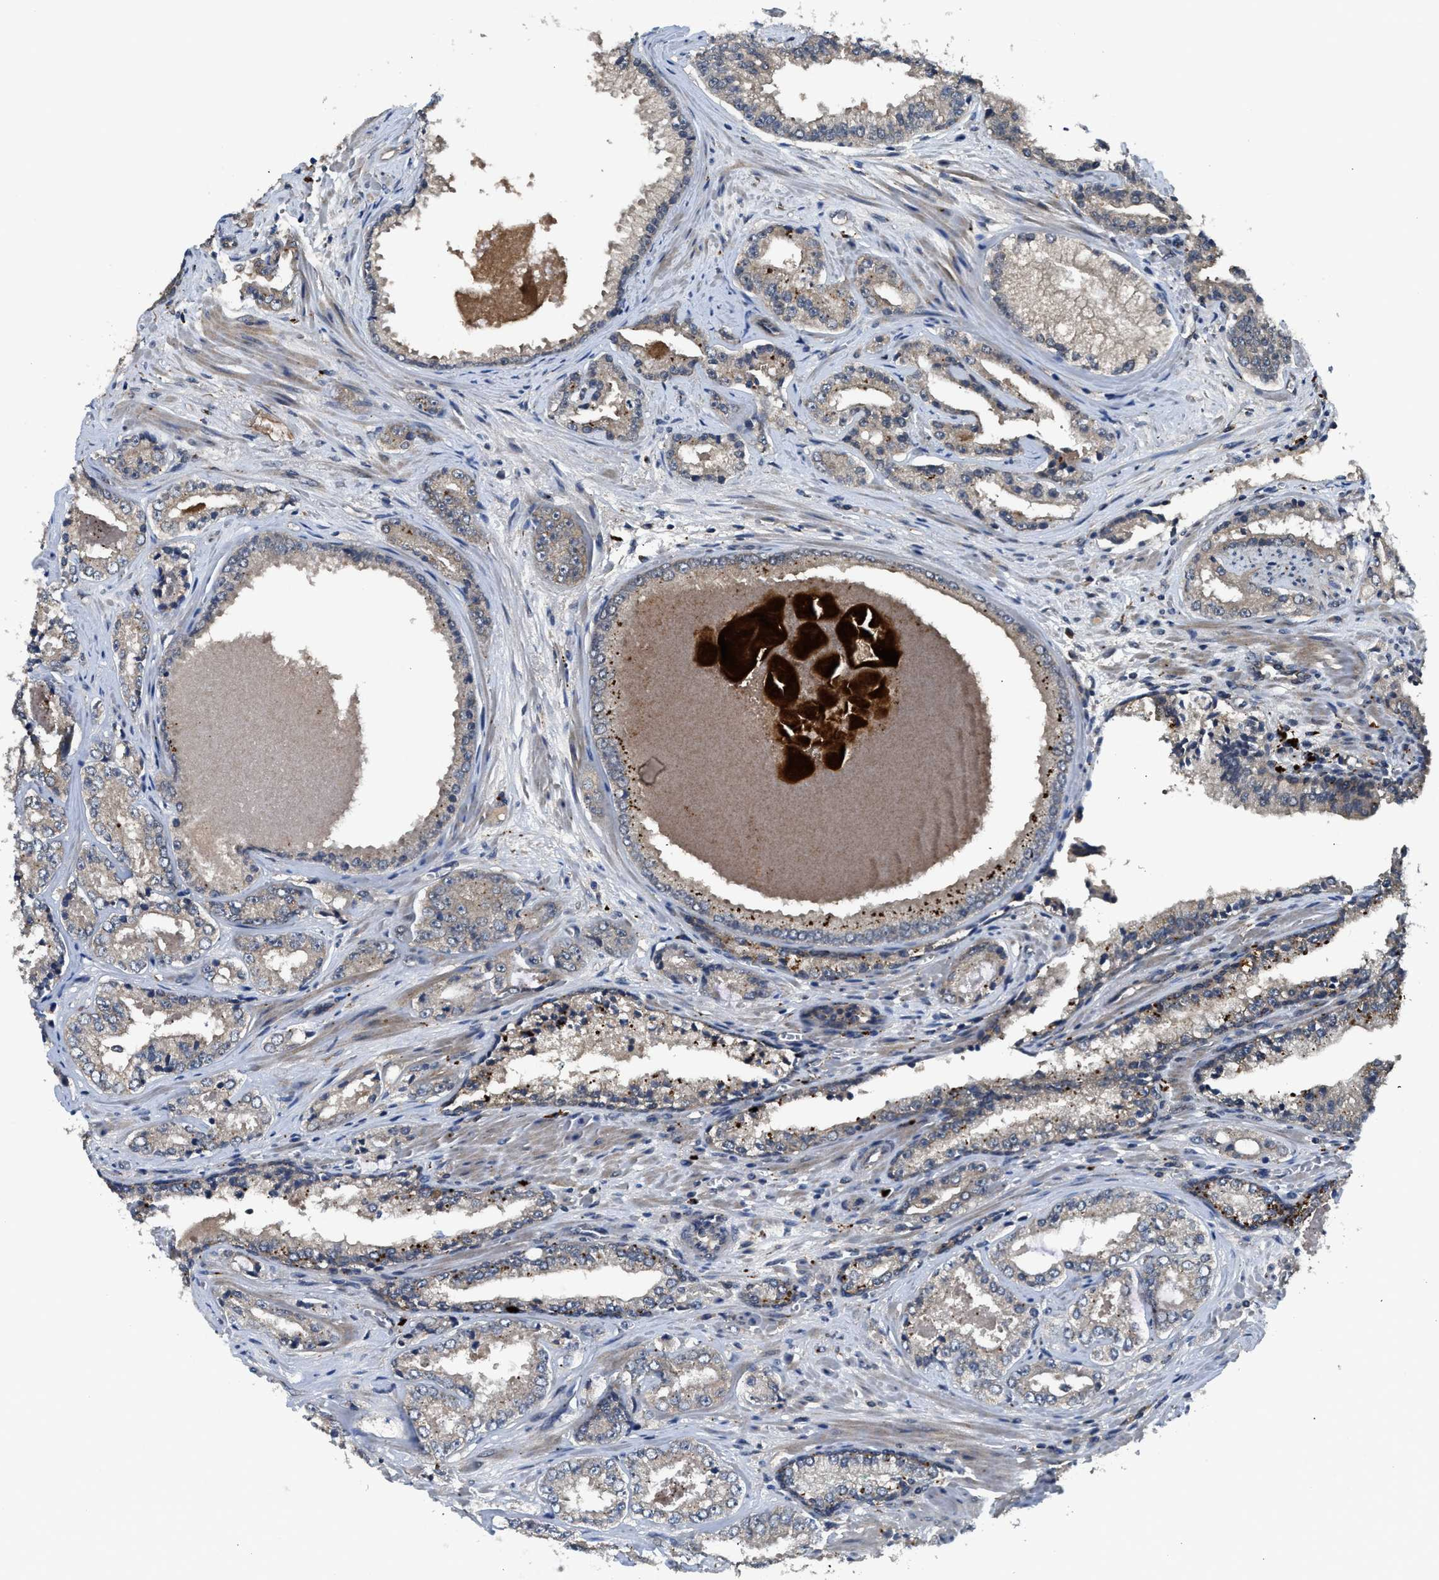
{"staining": {"intensity": "weak", "quantity": ">75%", "location": "cytoplasmic/membranous"}, "tissue": "prostate cancer", "cell_type": "Tumor cells", "image_type": "cancer", "snomed": [{"axis": "morphology", "description": "Adenocarcinoma, High grade"}, {"axis": "topography", "description": "Prostate"}], "caption": "Brown immunohistochemical staining in prostate high-grade adenocarcinoma shows weak cytoplasmic/membranous positivity in approximately >75% of tumor cells.", "gene": "PDE7A", "patient": {"sex": "male", "age": 71}}